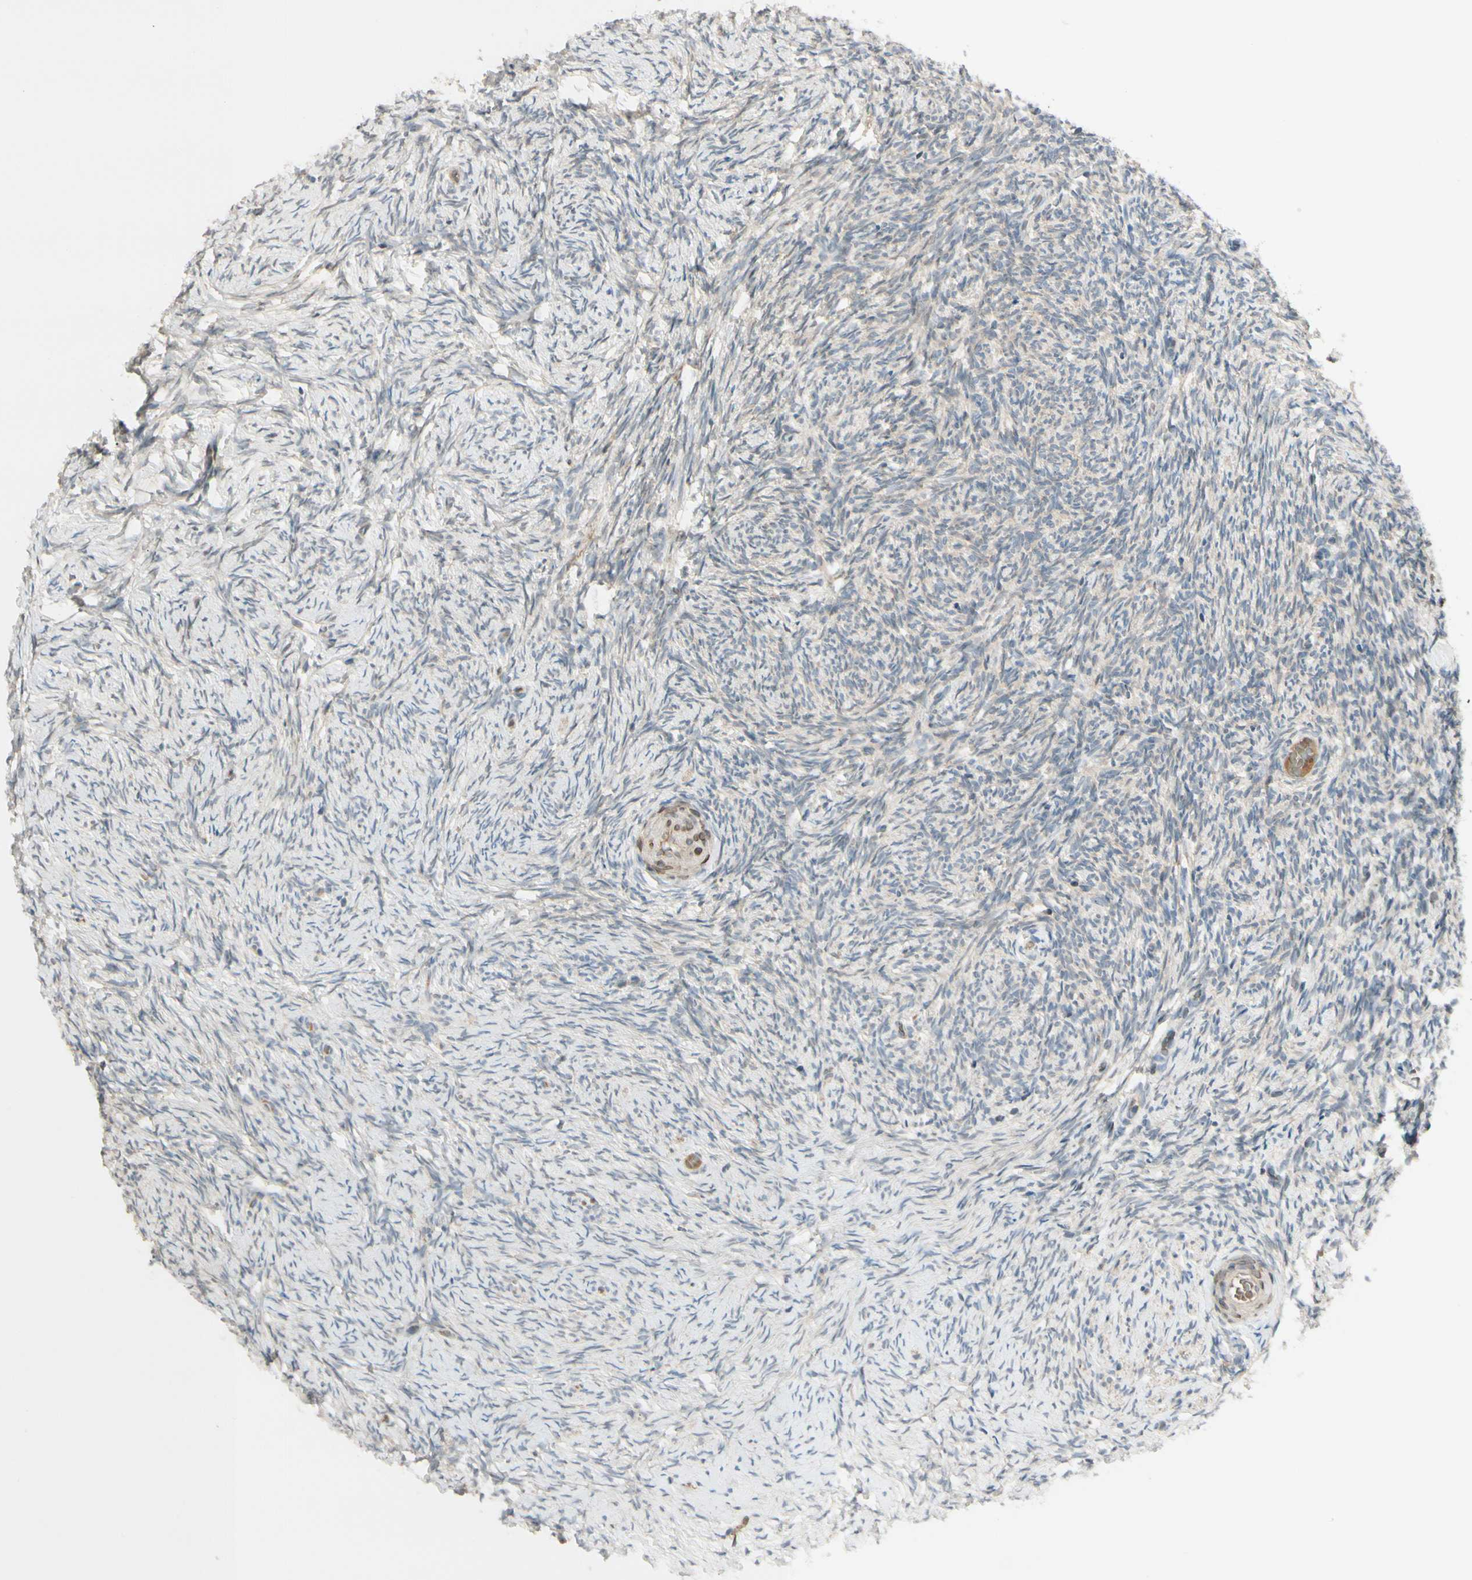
{"staining": {"intensity": "weak", "quantity": "<25%", "location": "cytoplasmic/membranous"}, "tissue": "ovary", "cell_type": "Ovarian stroma cells", "image_type": "normal", "snomed": [{"axis": "morphology", "description": "Normal tissue, NOS"}, {"axis": "topography", "description": "Ovary"}], "caption": "This is an immunohistochemistry histopathology image of benign ovary. There is no expression in ovarian stroma cells.", "gene": "FGF10", "patient": {"sex": "female", "age": 60}}